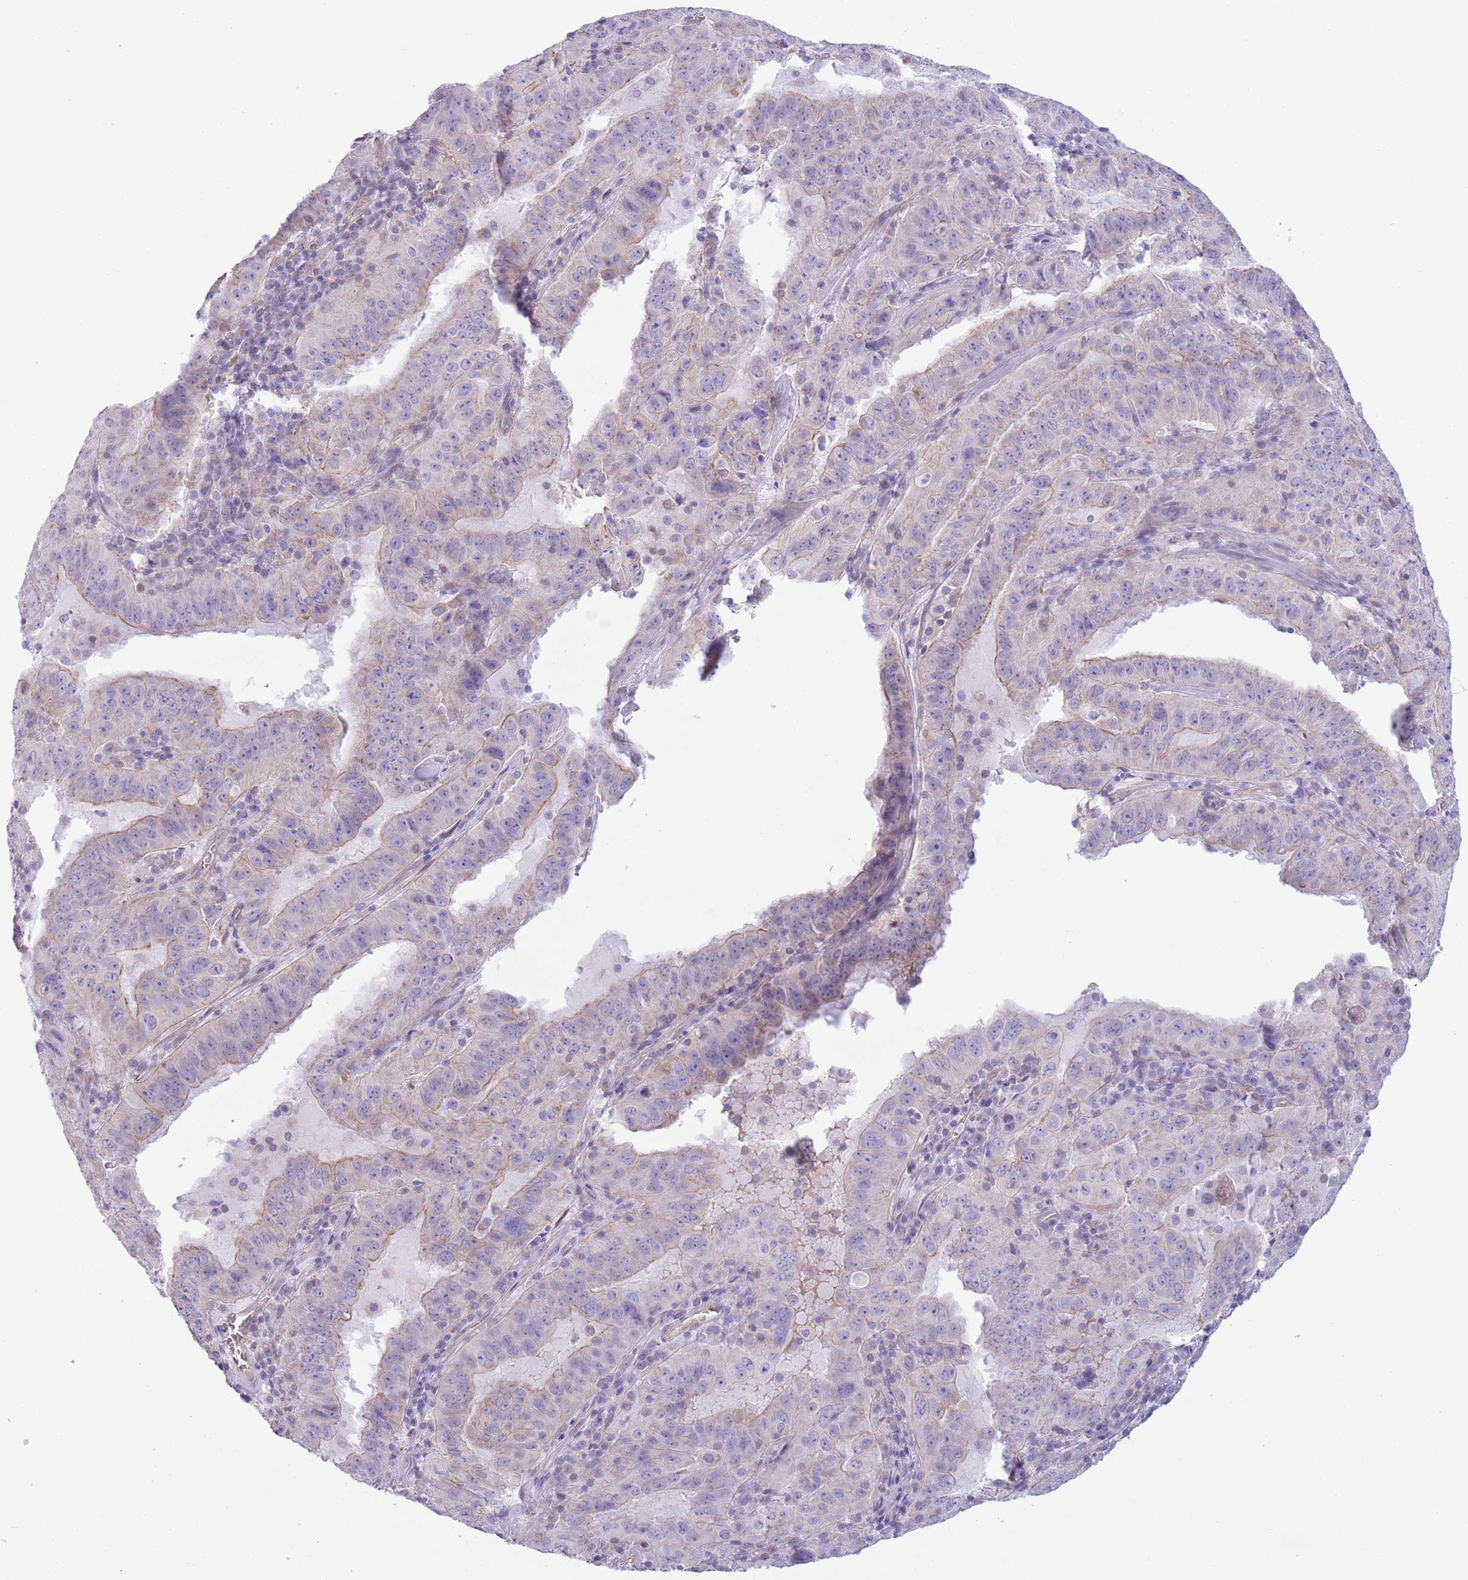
{"staining": {"intensity": "weak", "quantity": "<25%", "location": "cytoplasmic/membranous"}, "tissue": "pancreatic cancer", "cell_type": "Tumor cells", "image_type": "cancer", "snomed": [{"axis": "morphology", "description": "Adenocarcinoma, NOS"}, {"axis": "topography", "description": "Pancreas"}], "caption": "DAB (3,3'-diaminobenzidine) immunohistochemical staining of human adenocarcinoma (pancreatic) reveals no significant expression in tumor cells.", "gene": "RBP3", "patient": {"sex": "male", "age": 63}}